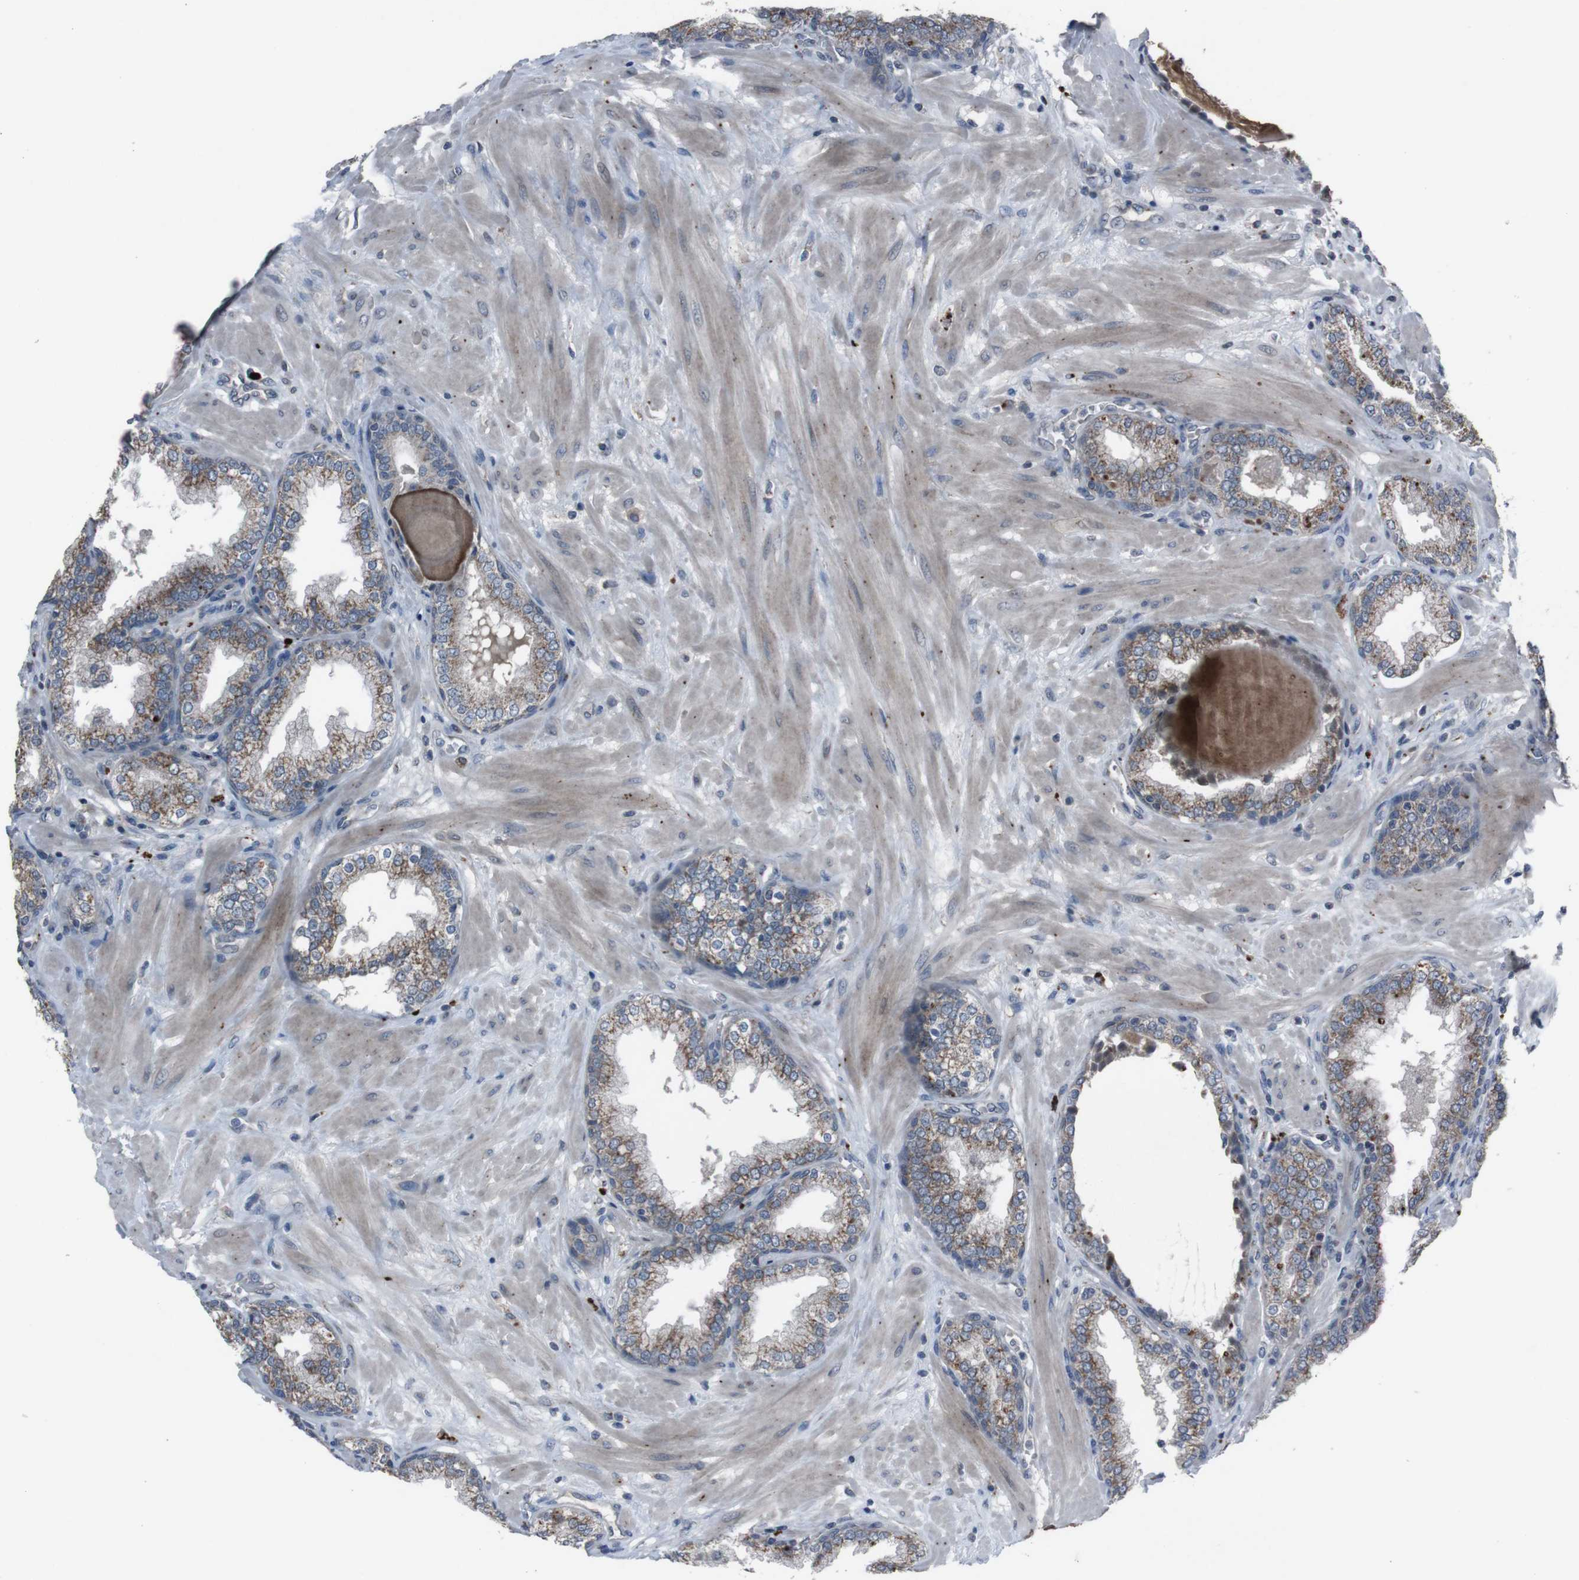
{"staining": {"intensity": "moderate", "quantity": ">75%", "location": "cytoplasmic/membranous"}, "tissue": "prostate", "cell_type": "Glandular cells", "image_type": "normal", "snomed": [{"axis": "morphology", "description": "Normal tissue, NOS"}, {"axis": "topography", "description": "Prostate"}], "caption": "IHC histopathology image of normal prostate: prostate stained using immunohistochemistry reveals medium levels of moderate protein expression localized specifically in the cytoplasmic/membranous of glandular cells, appearing as a cytoplasmic/membranous brown color.", "gene": "EFNA5", "patient": {"sex": "male", "age": 51}}